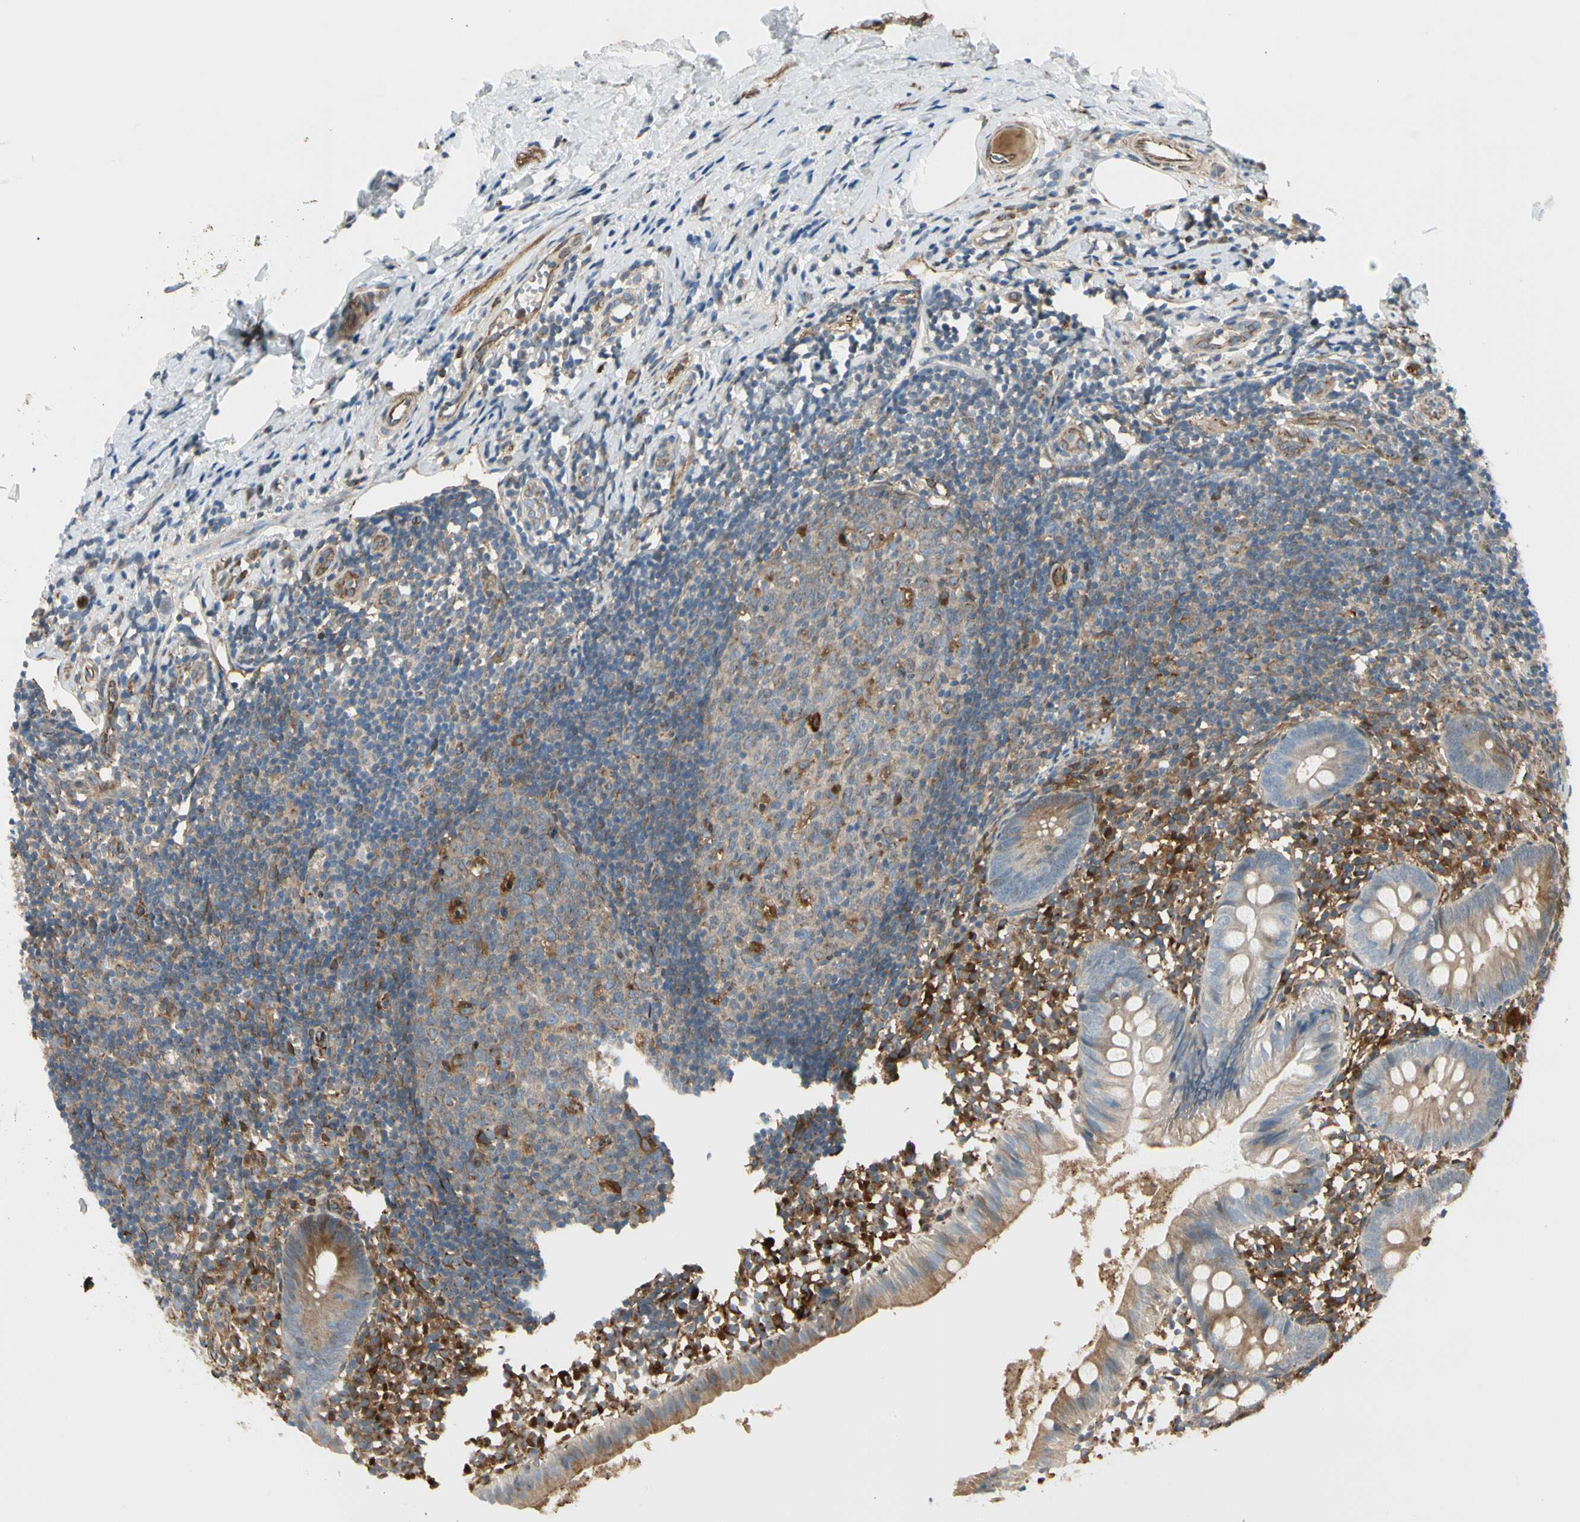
{"staining": {"intensity": "strong", "quantity": ">75%", "location": "cytoplasmic/membranous"}, "tissue": "appendix", "cell_type": "Glandular cells", "image_type": "normal", "snomed": [{"axis": "morphology", "description": "Normal tissue, NOS"}, {"axis": "topography", "description": "Appendix"}], "caption": "A high amount of strong cytoplasmic/membranous positivity is appreciated in about >75% of glandular cells in benign appendix.", "gene": "FTH1", "patient": {"sex": "female", "age": 20}}